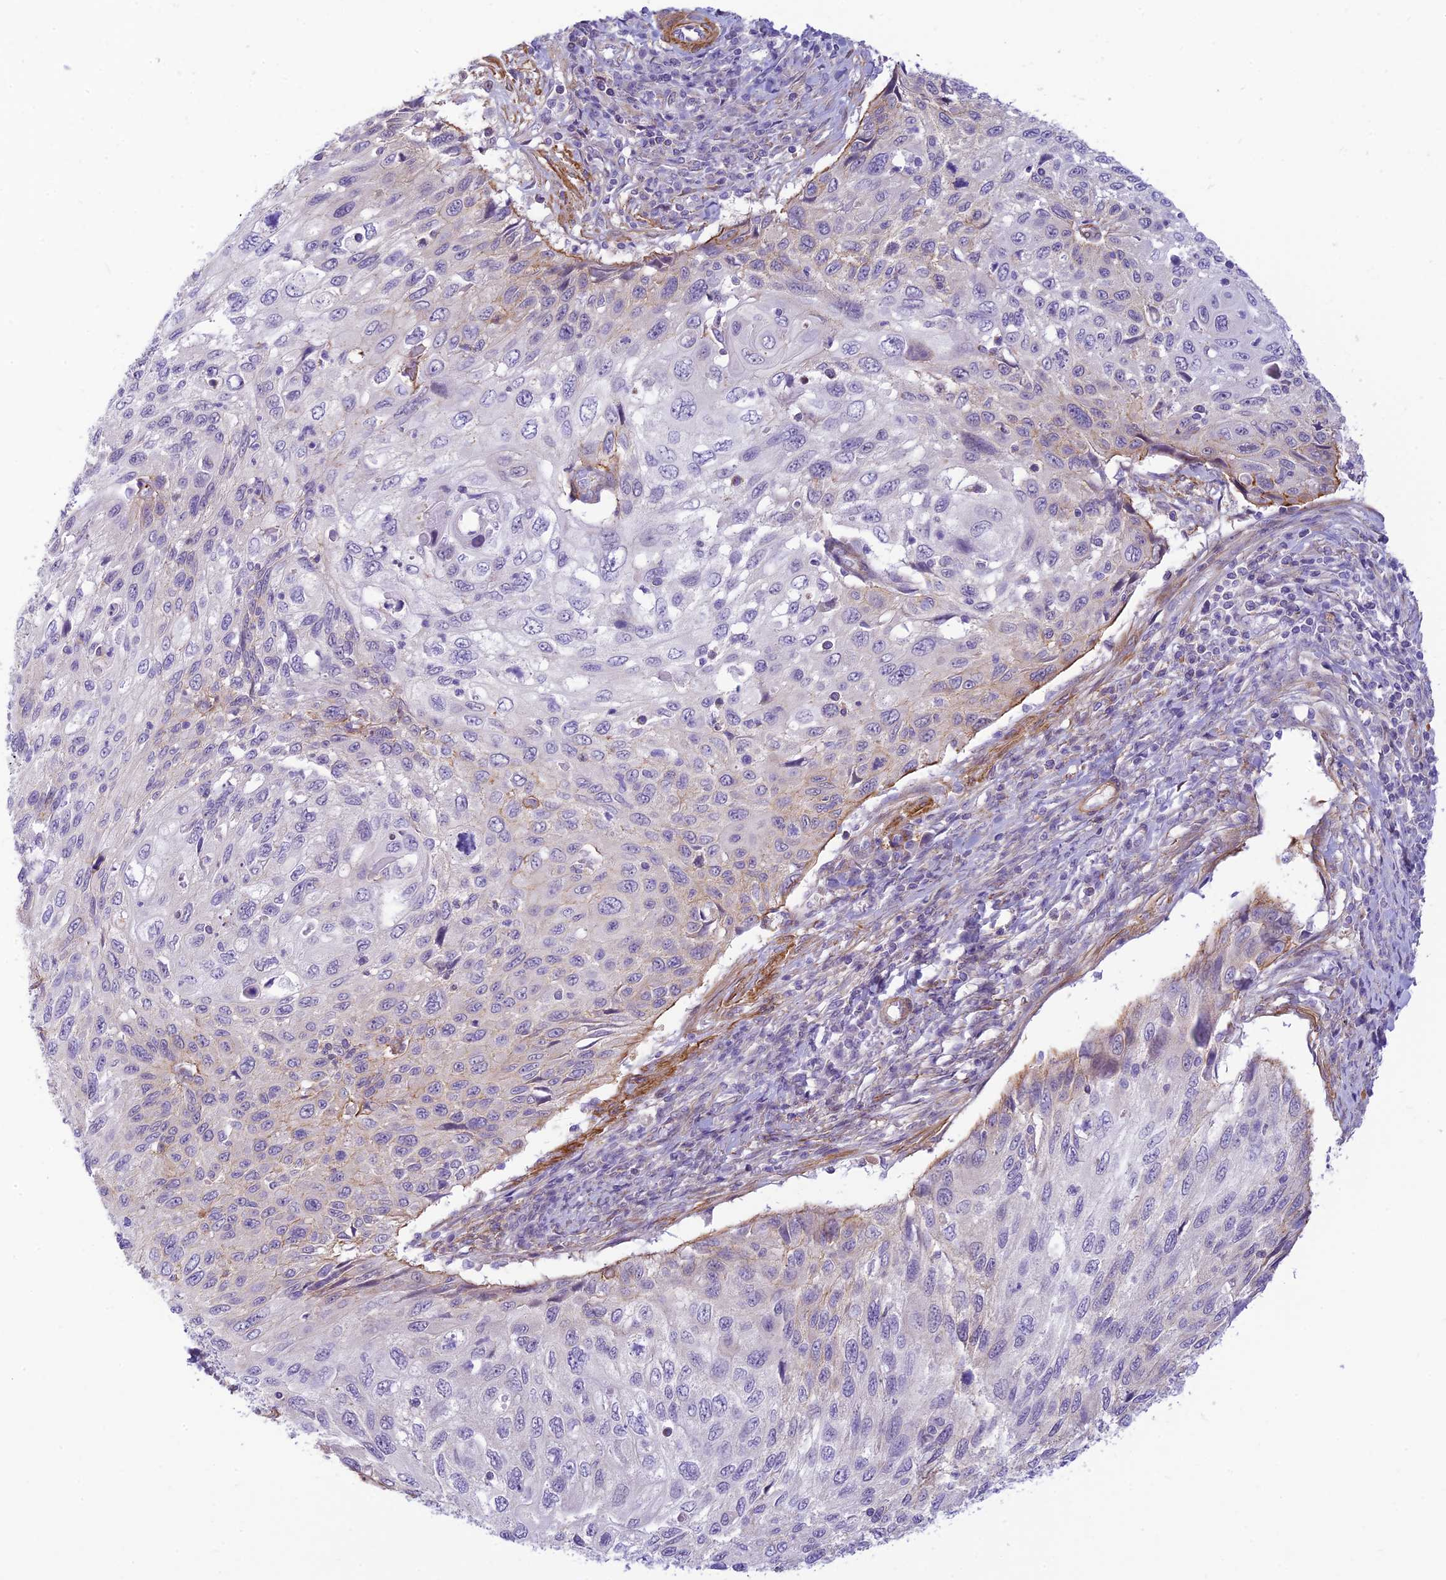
{"staining": {"intensity": "negative", "quantity": "none", "location": "none"}, "tissue": "cervical cancer", "cell_type": "Tumor cells", "image_type": "cancer", "snomed": [{"axis": "morphology", "description": "Squamous cell carcinoma, NOS"}, {"axis": "topography", "description": "Cervix"}], "caption": "High power microscopy photomicrograph of an immunohistochemistry (IHC) image of squamous cell carcinoma (cervical), revealing no significant staining in tumor cells.", "gene": "FBXW4", "patient": {"sex": "female", "age": 70}}